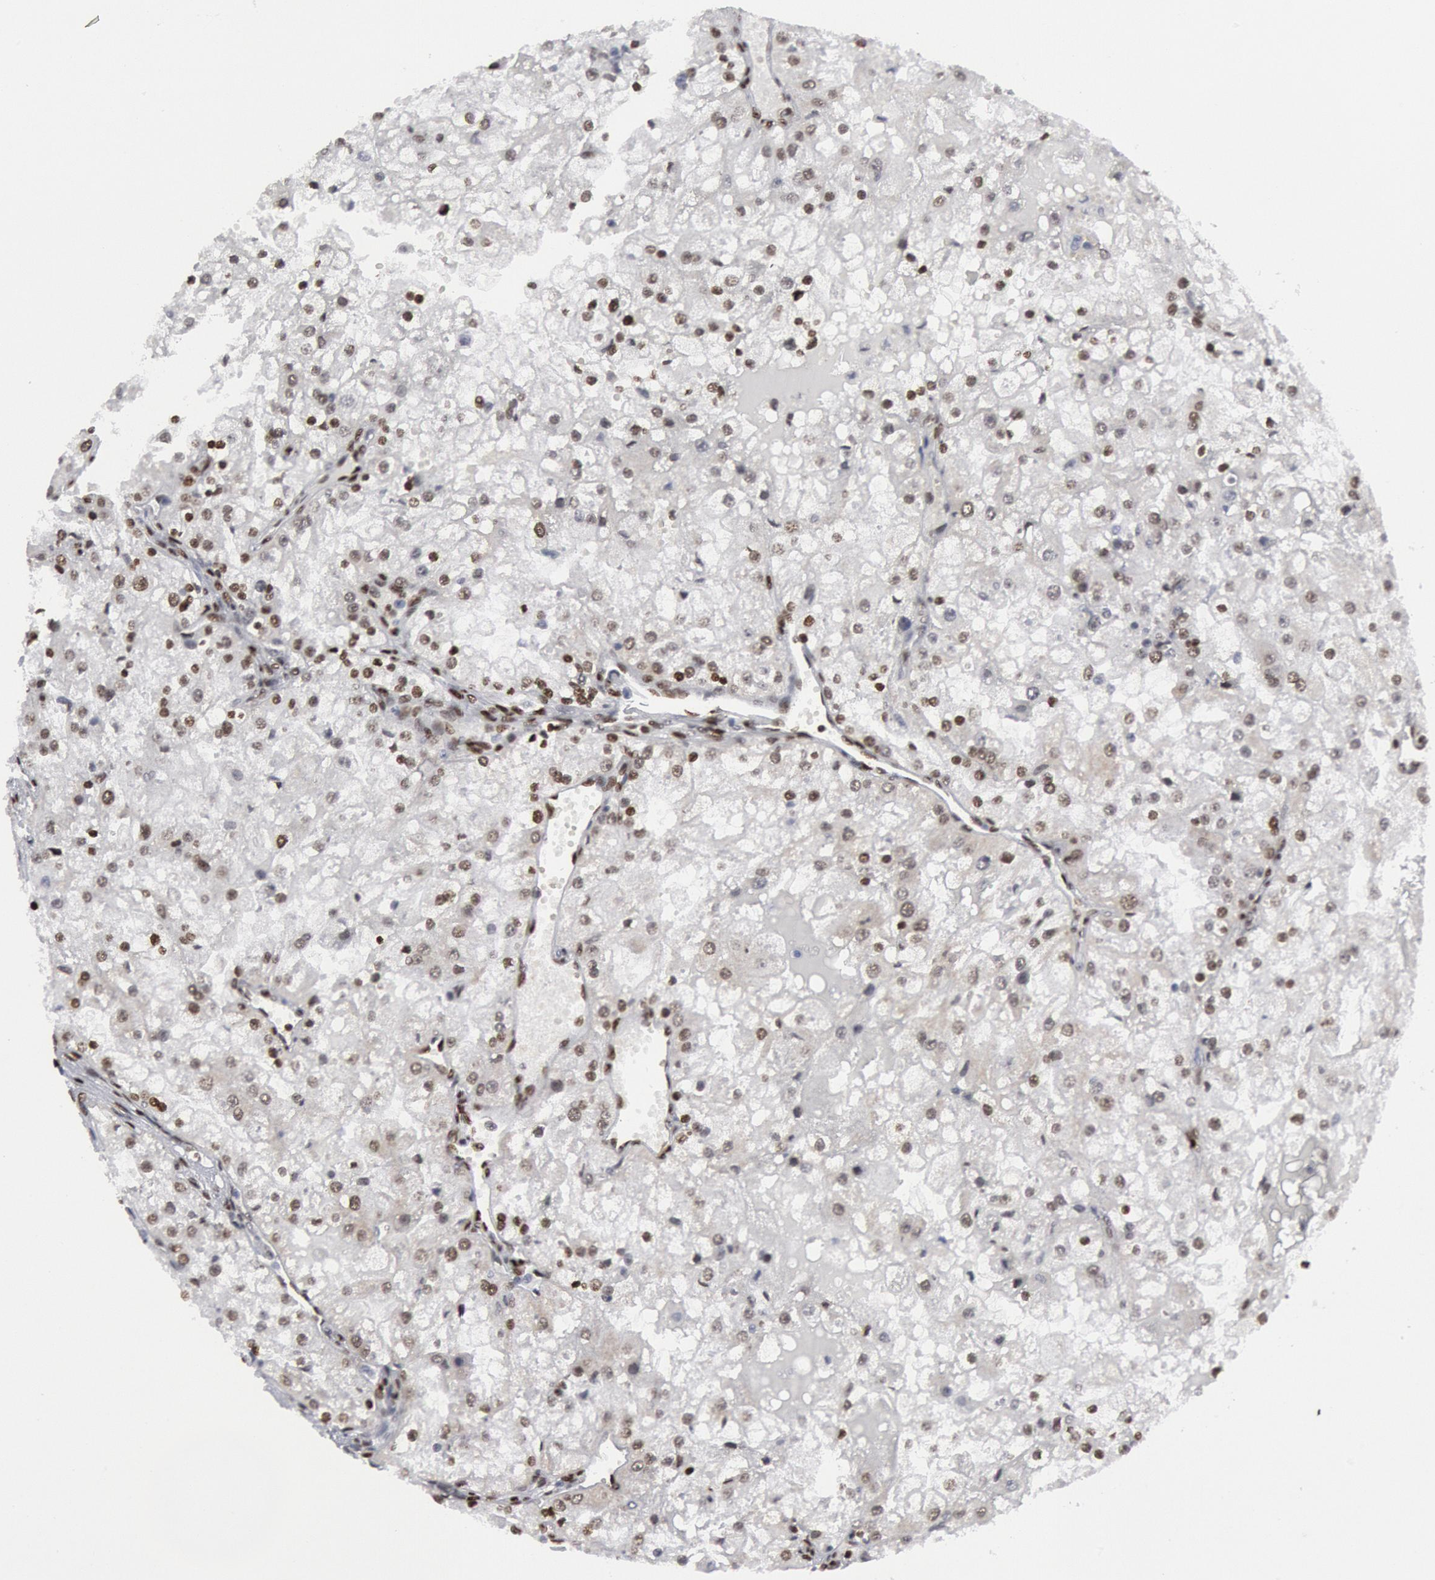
{"staining": {"intensity": "weak", "quantity": "<25%", "location": "nuclear"}, "tissue": "renal cancer", "cell_type": "Tumor cells", "image_type": "cancer", "snomed": [{"axis": "morphology", "description": "Adenocarcinoma, NOS"}, {"axis": "topography", "description": "Kidney"}], "caption": "Immunohistochemistry (IHC) photomicrograph of neoplastic tissue: human renal cancer stained with DAB shows no significant protein expression in tumor cells. (Stains: DAB immunohistochemistry with hematoxylin counter stain, Microscopy: brightfield microscopy at high magnification).", "gene": "MECP2", "patient": {"sex": "female", "age": 74}}